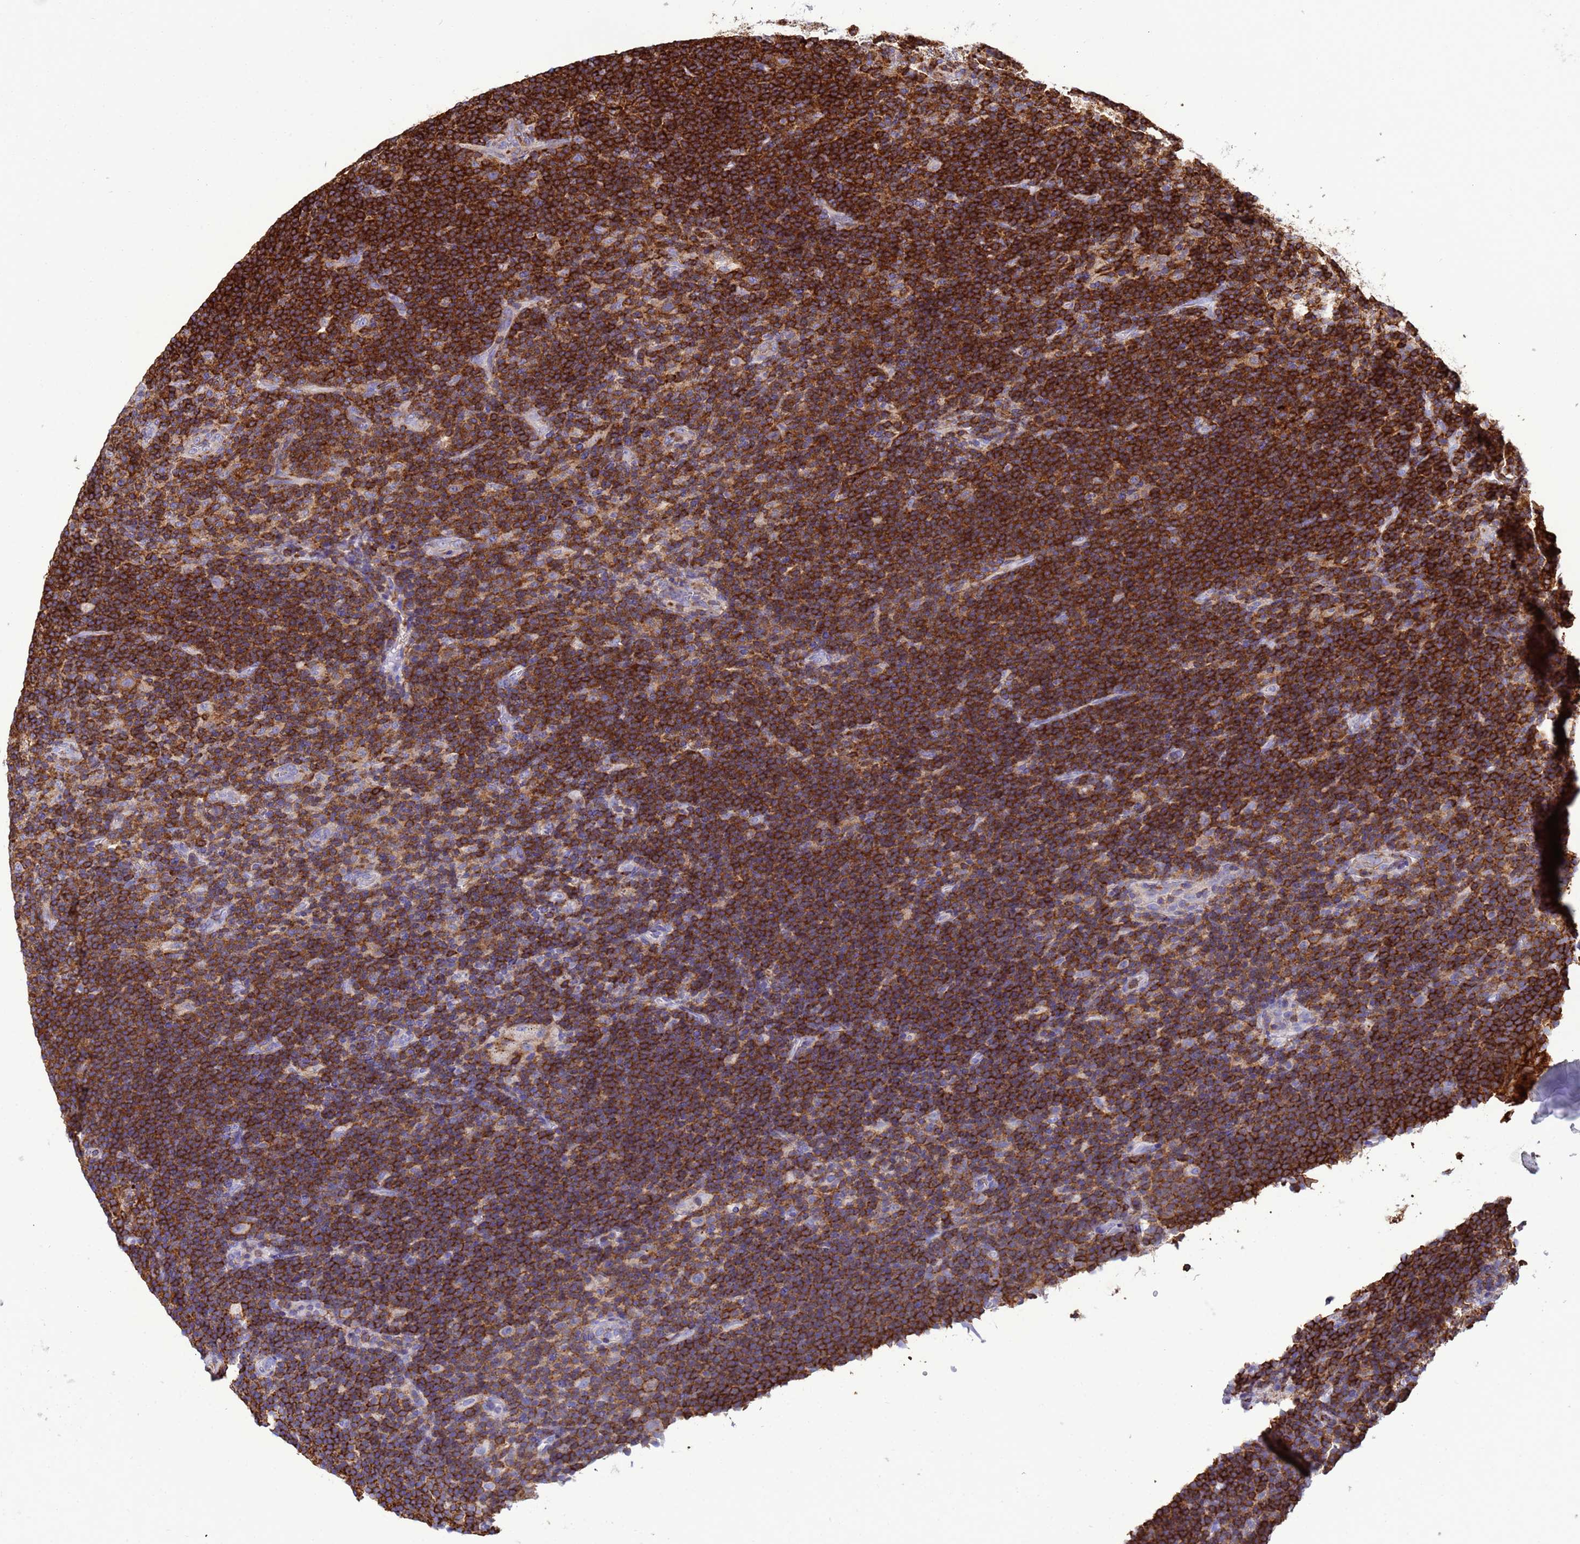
{"staining": {"intensity": "negative", "quantity": "none", "location": "none"}, "tissue": "lymphoma", "cell_type": "Tumor cells", "image_type": "cancer", "snomed": [{"axis": "morphology", "description": "Hodgkin's disease, NOS"}, {"axis": "topography", "description": "Lymph node"}], "caption": "This photomicrograph is of lymphoma stained with immunohistochemistry (IHC) to label a protein in brown with the nuclei are counter-stained blue. There is no expression in tumor cells. (IHC, brightfield microscopy, high magnification).", "gene": "EZR", "patient": {"sex": "female", "age": 57}}